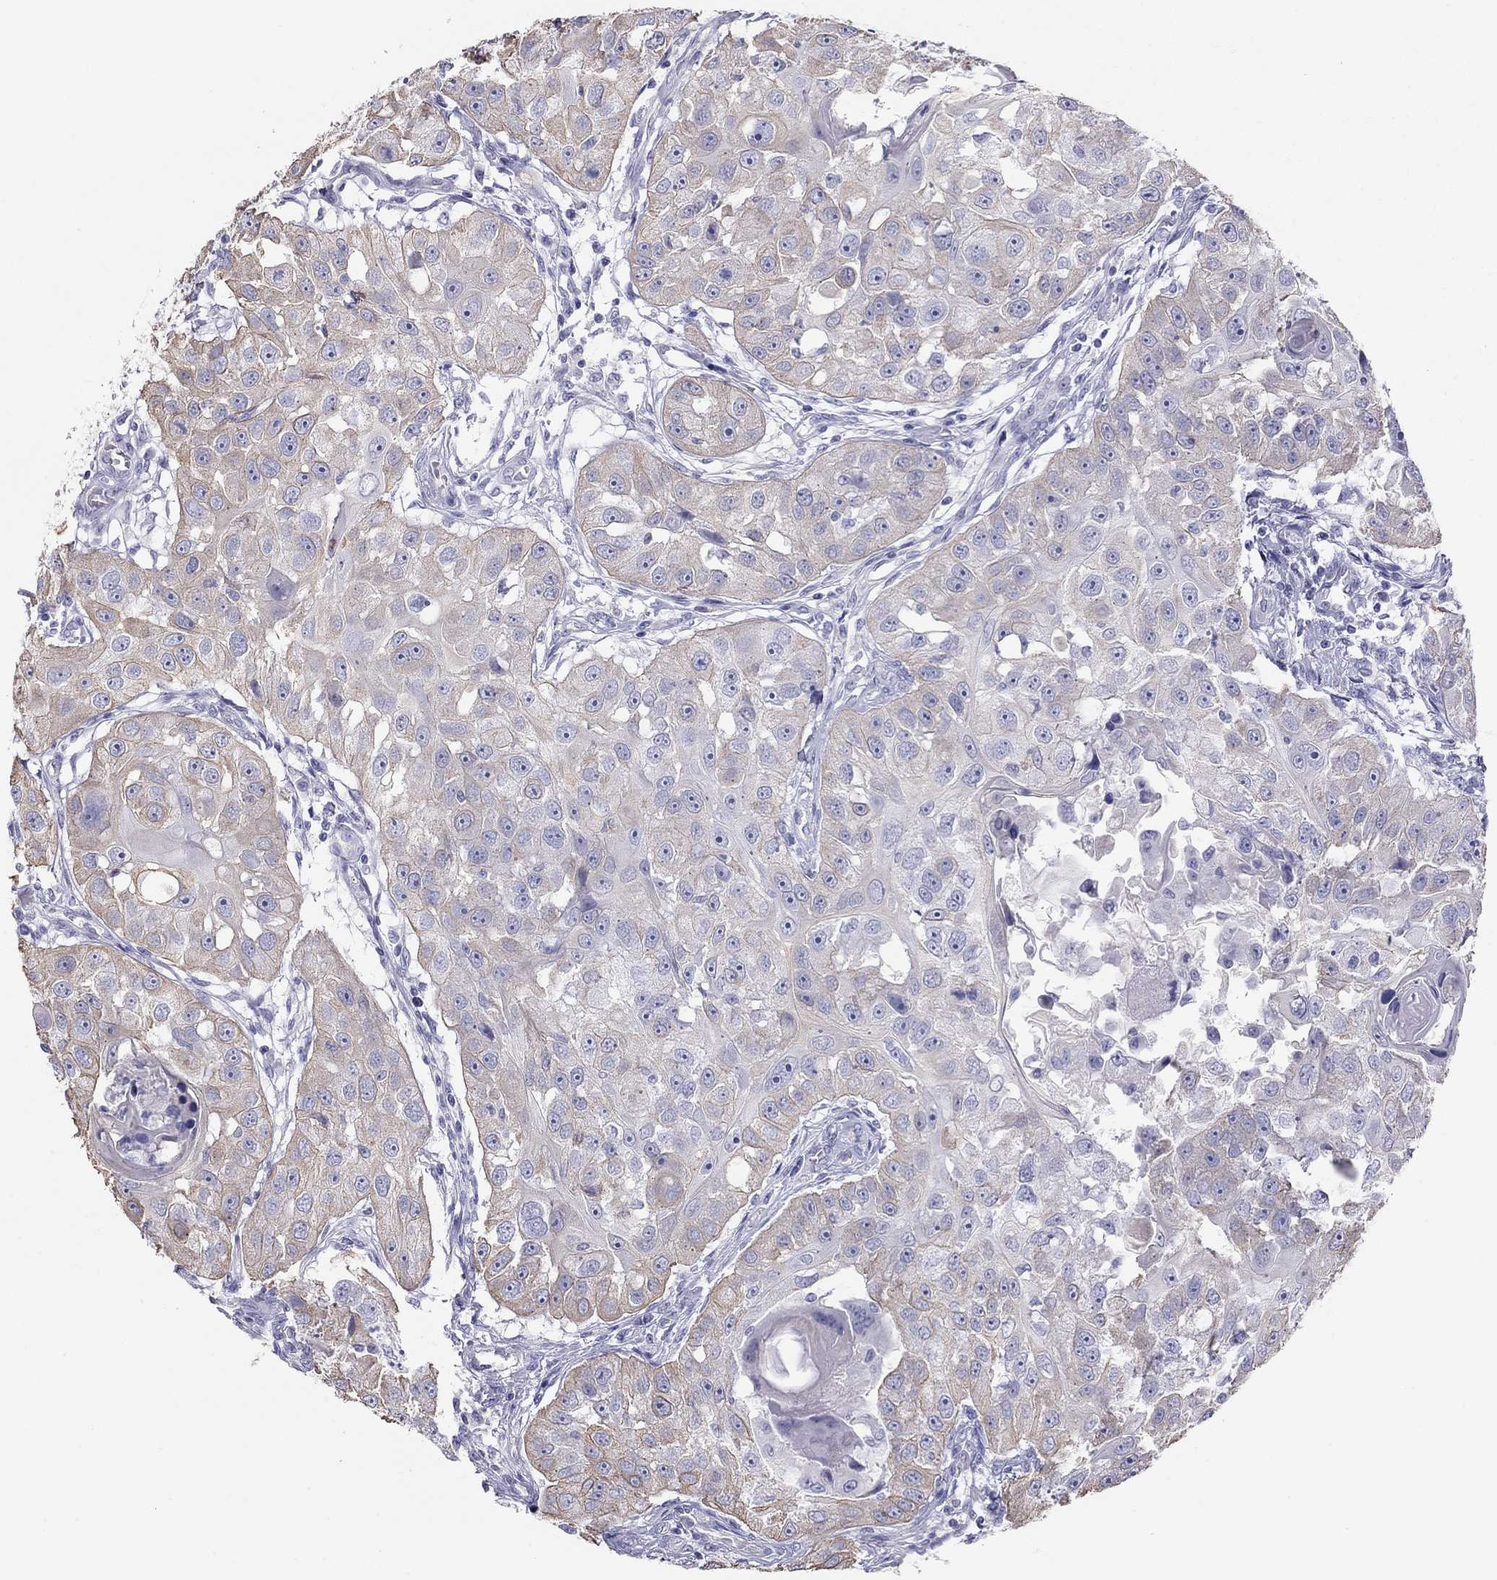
{"staining": {"intensity": "weak", "quantity": "25%-75%", "location": "cytoplasmic/membranous"}, "tissue": "head and neck cancer", "cell_type": "Tumor cells", "image_type": "cancer", "snomed": [{"axis": "morphology", "description": "Squamous cell carcinoma, NOS"}, {"axis": "topography", "description": "Head-Neck"}], "caption": "Immunohistochemistry (IHC) staining of head and neck cancer, which displays low levels of weak cytoplasmic/membranous staining in approximately 25%-75% of tumor cells indicating weak cytoplasmic/membranous protein staining. The staining was performed using DAB (3,3'-diaminobenzidine) (brown) for protein detection and nuclei were counterstained in hematoxylin (blue).", "gene": "KCNV2", "patient": {"sex": "male", "age": 51}}